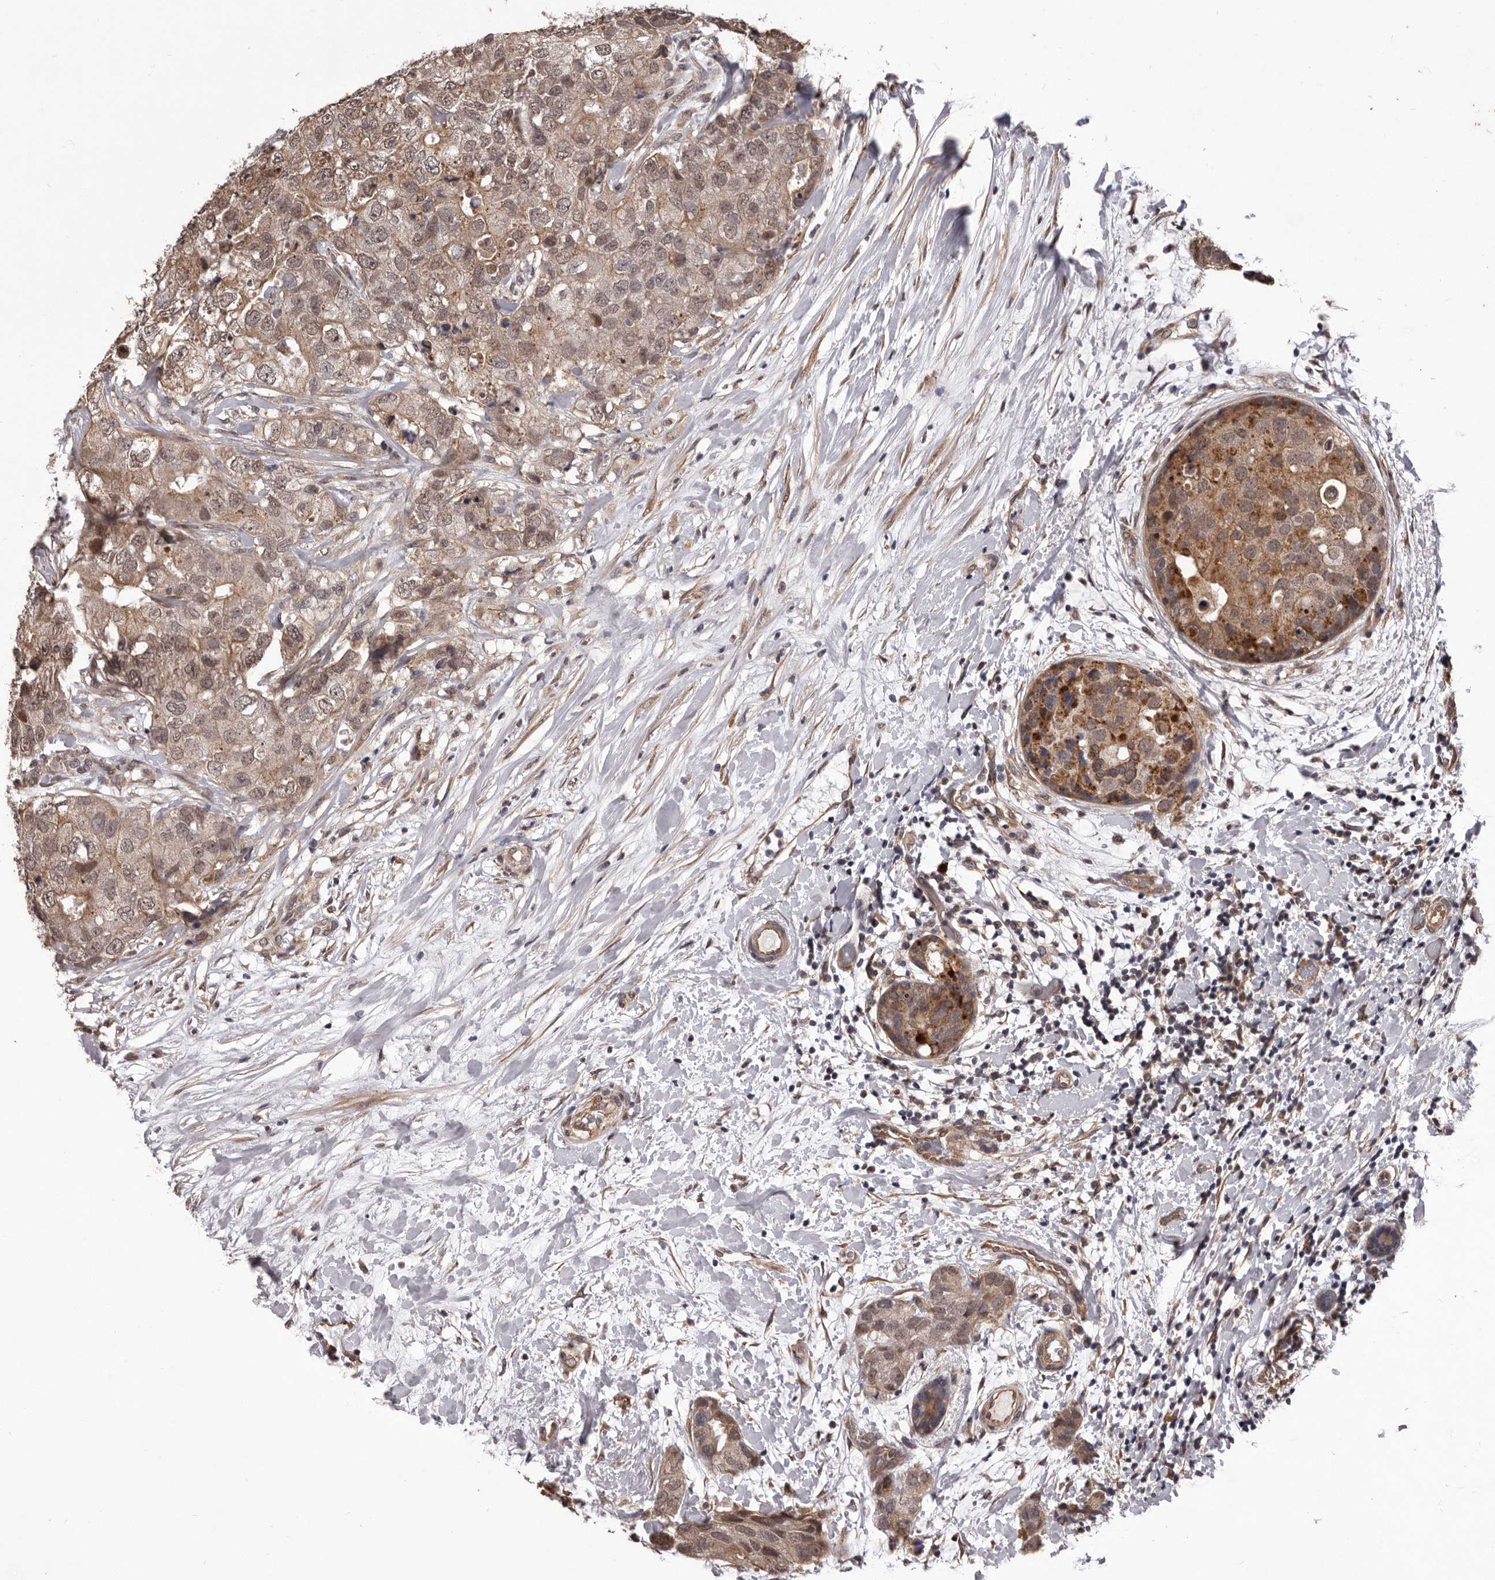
{"staining": {"intensity": "moderate", "quantity": ">75%", "location": "cytoplasmic/membranous"}, "tissue": "breast cancer", "cell_type": "Tumor cells", "image_type": "cancer", "snomed": [{"axis": "morphology", "description": "Duct carcinoma"}, {"axis": "topography", "description": "Breast"}], "caption": "Brown immunohistochemical staining in breast invasive ductal carcinoma reveals moderate cytoplasmic/membranous positivity in about >75% of tumor cells.", "gene": "CELF3", "patient": {"sex": "female", "age": 62}}